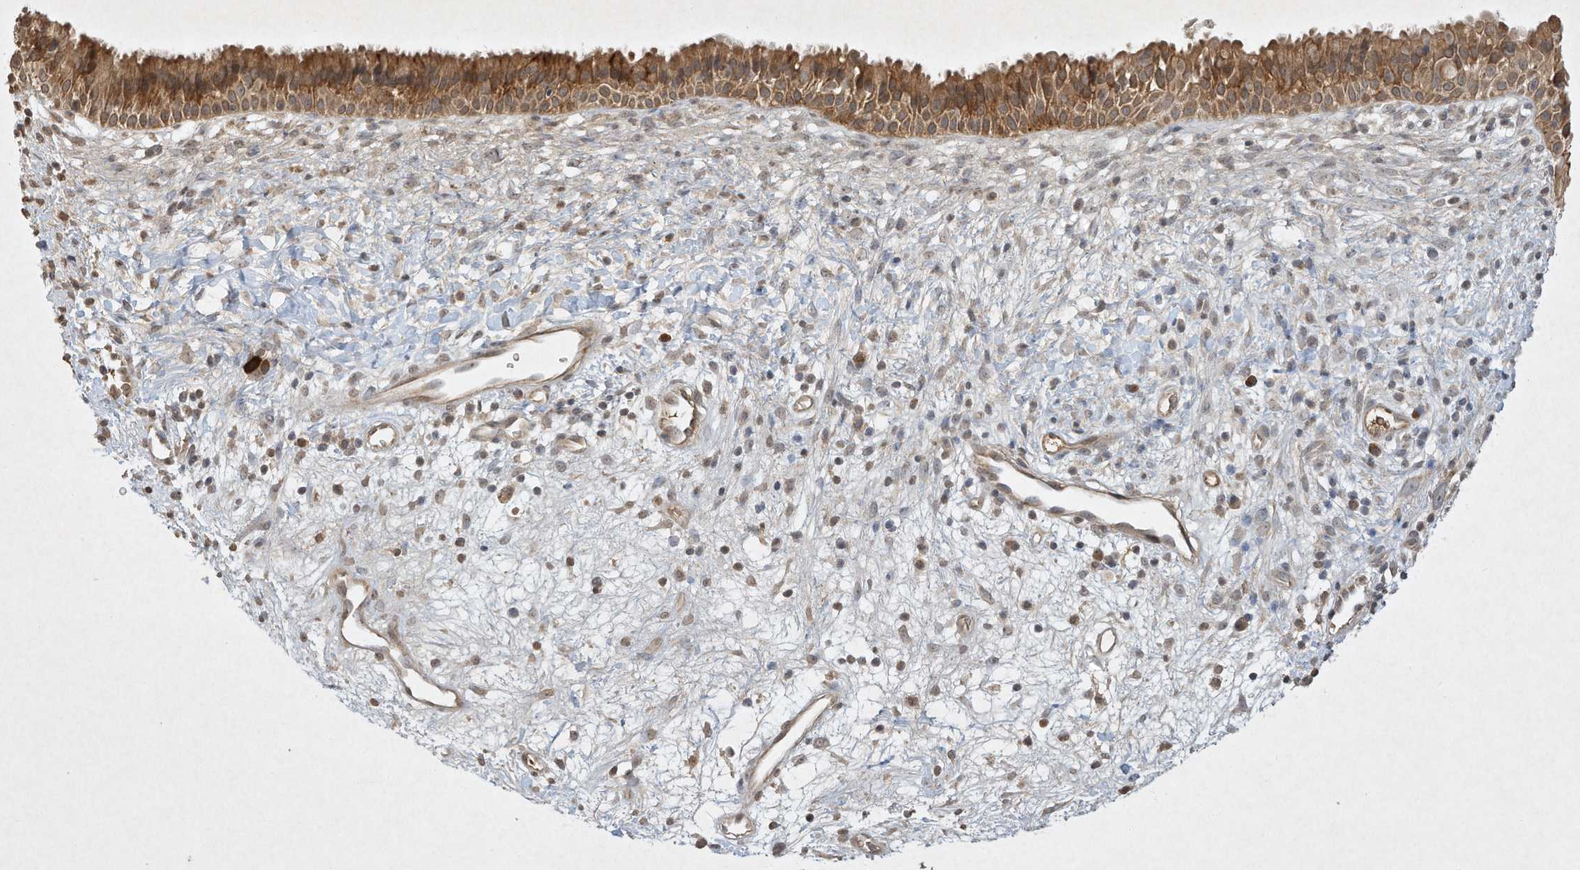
{"staining": {"intensity": "moderate", "quantity": ">75%", "location": "cytoplasmic/membranous"}, "tissue": "nasopharynx", "cell_type": "Respiratory epithelial cells", "image_type": "normal", "snomed": [{"axis": "morphology", "description": "Normal tissue, NOS"}, {"axis": "topography", "description": "Nasopharynx"}], "caption": "A brown stain shows moderate cytoplasmic/membranous staining of a protein in respiratory epithelial cells of normal human nasopharynx.", "gene": "BTRC", "patient": {"sex": "male", "age": 22}}